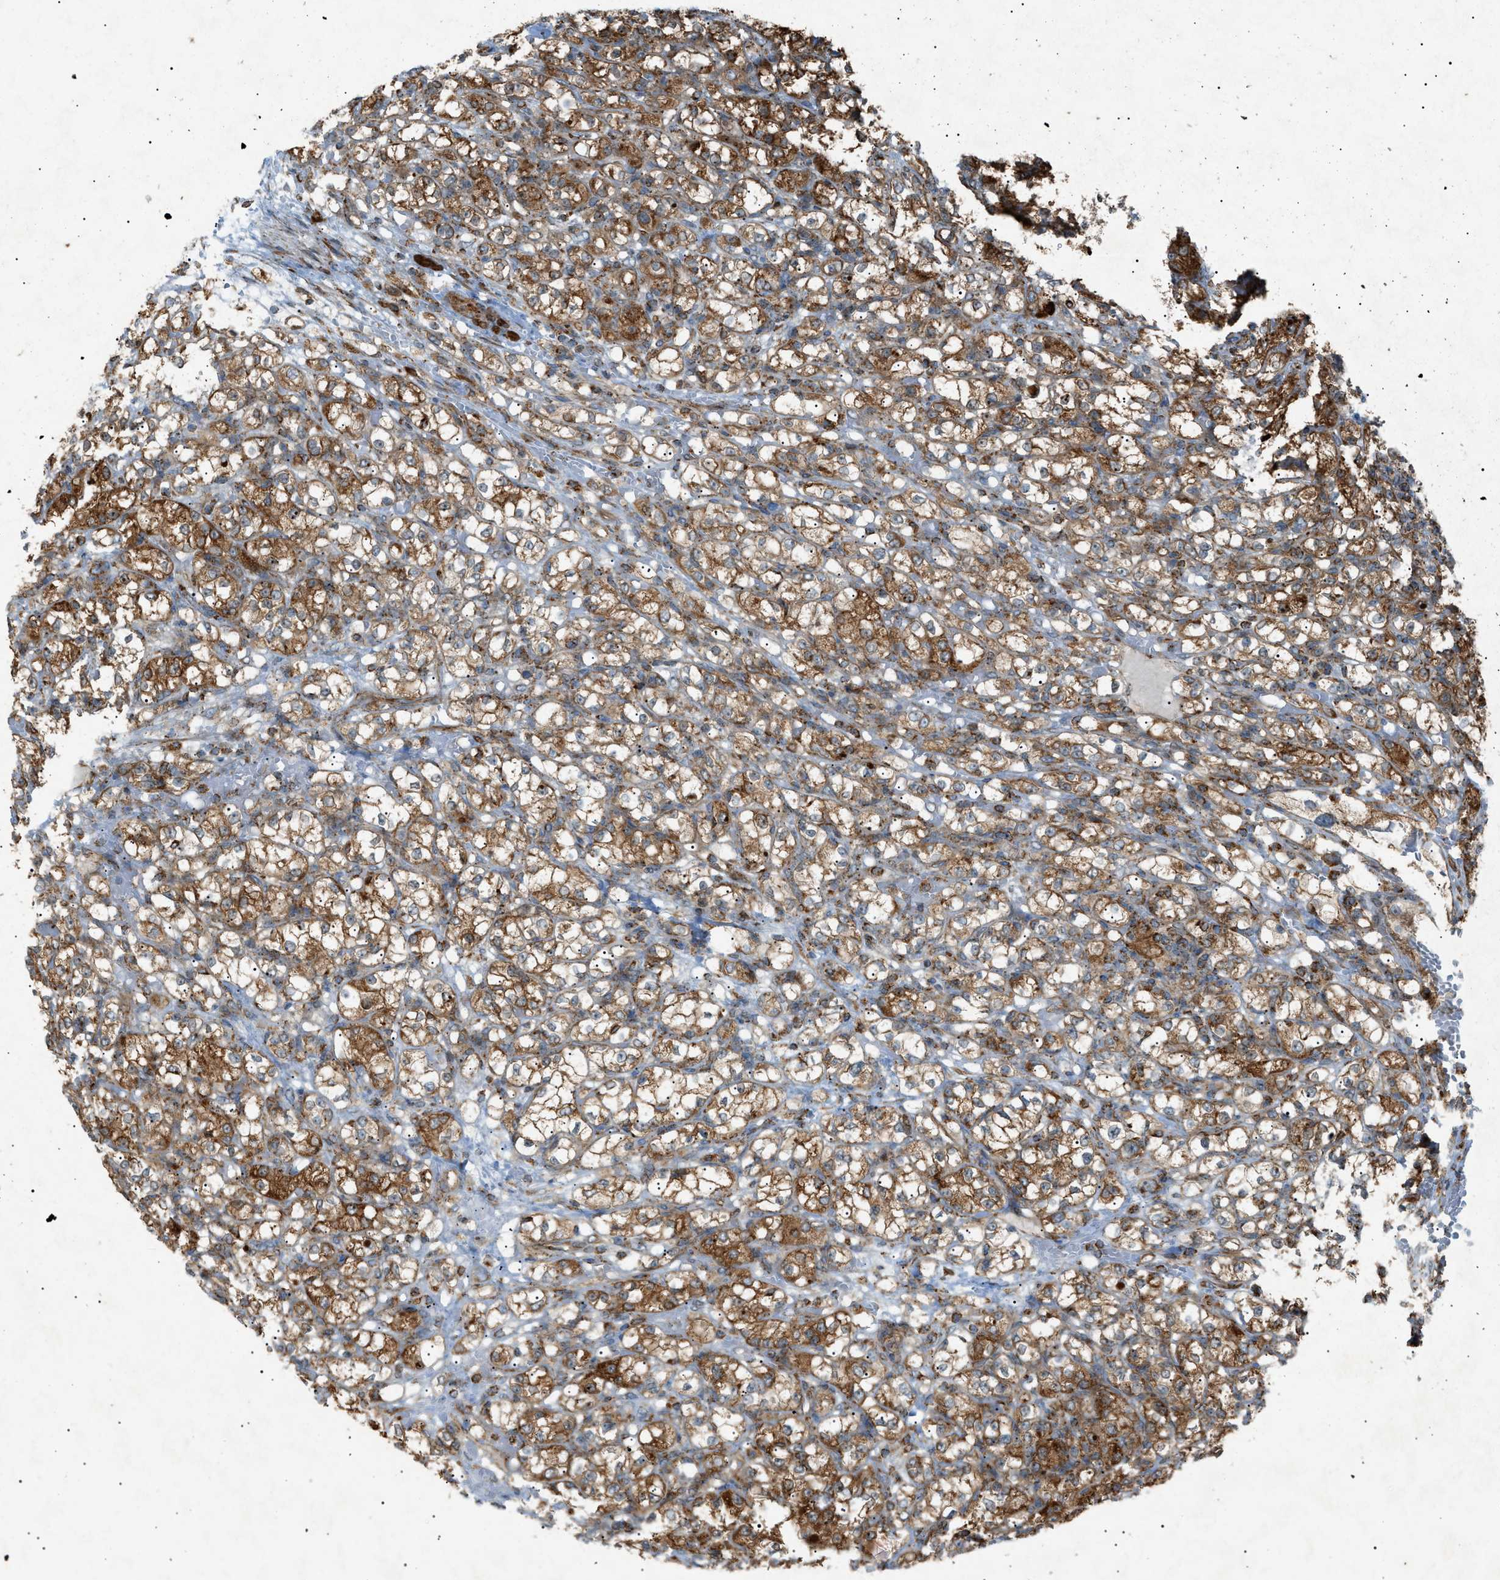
{"staining": {"intensity": "moderate", "quantity": ">75%", "location": "cytoplasmic/membranous"}, "tissue": "renal cancer", "cell_type": "Tumor cells", "image_type": "cancer", "snomed": [{"axis": "morphology", "description": "Normal tissue, NOS"}, {"axis": "morphology", "description": "Adenocarcinoma, NOS"}, {"axis": "topography", "description": "Kidney"}], "caption": "This image demonstrates IHC staining of adenocarcinoma (renal), with medium moderate cytoplasmic/membranous expression in about >75% of tumor cells.", "gene": "C1GALT1C1", "patient": {"sex": "male", "age": 61}}